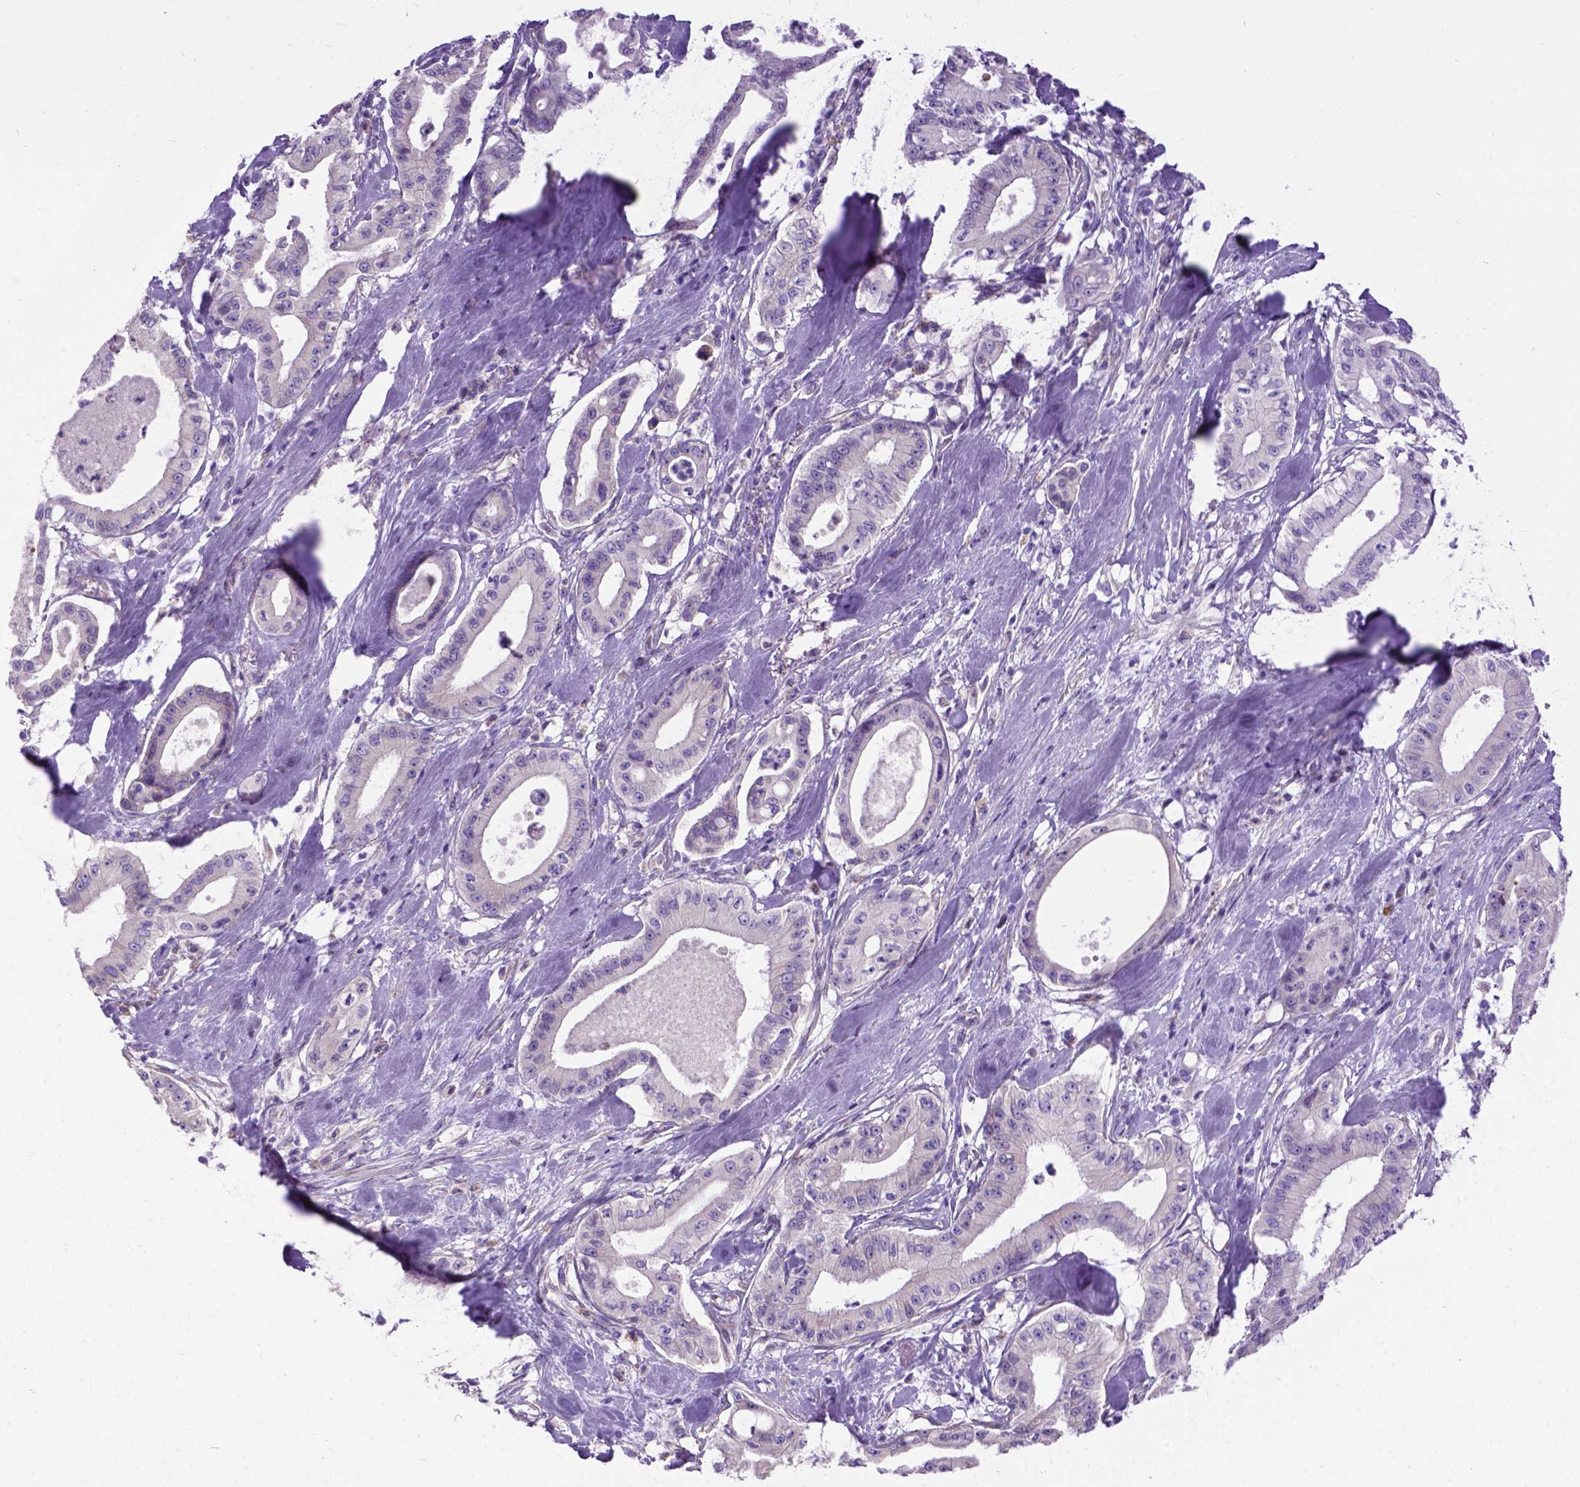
{"staining": {"intensity": "negative", "quantity": "none", "location": "none"}, "tissue": "pancreatic cancer", "cell_type": "Tumor cells", "image_type": "cancer", "snomed": [{"axis": "morphology", "description": "Adenocarcinoma, NOS"}, {"axis": "topography", "description": "Pancreas"}], "caption": "Tumor cells are negative for protein expression in human pancreatic cancer.", "gene": "CFAP54", "patient": {"sex": "male", "age": 71}}